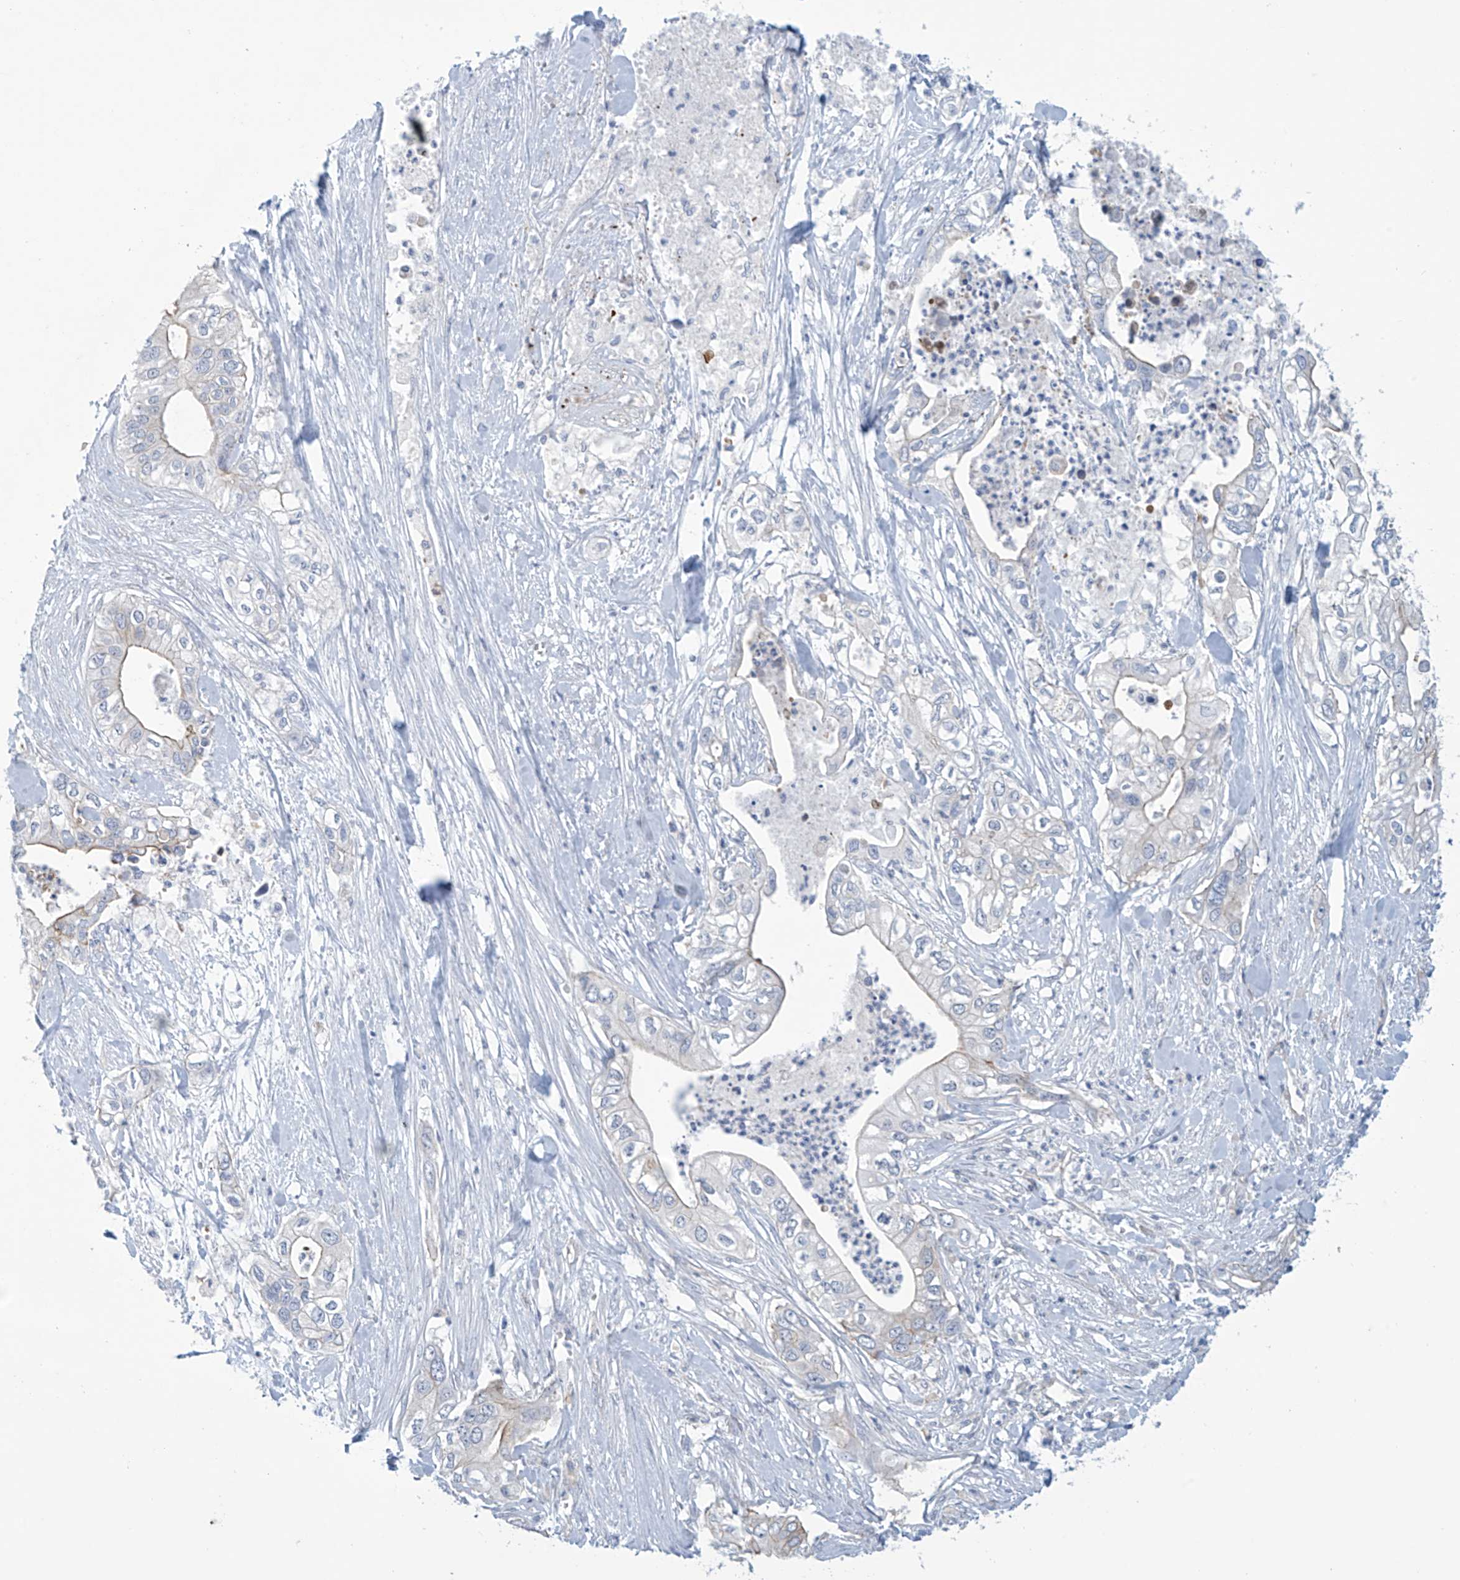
{"staining": {"intensity": "moderate", "quantity": "<25%", "location": "cytoplasmic/membranous"}, "tissue": "pancreatic cancer", "cell_type": "Tumor cells", "image_type": "cancer", "snomed": [{"axis": "morphology", "description": "Adenocarcinoma, NOS"}, {"axis": "topography", "description": "Pancreas"}], "caption": "Human pancreatic cancer (adenocarcinoma) stained for a protein (brown) demonstrates moderate cytoplasmic/membranous positive staining in approximately <25% of tumor cells.", "gene": "ABHD13", "patient": {"sex": "female", "age": 78}}